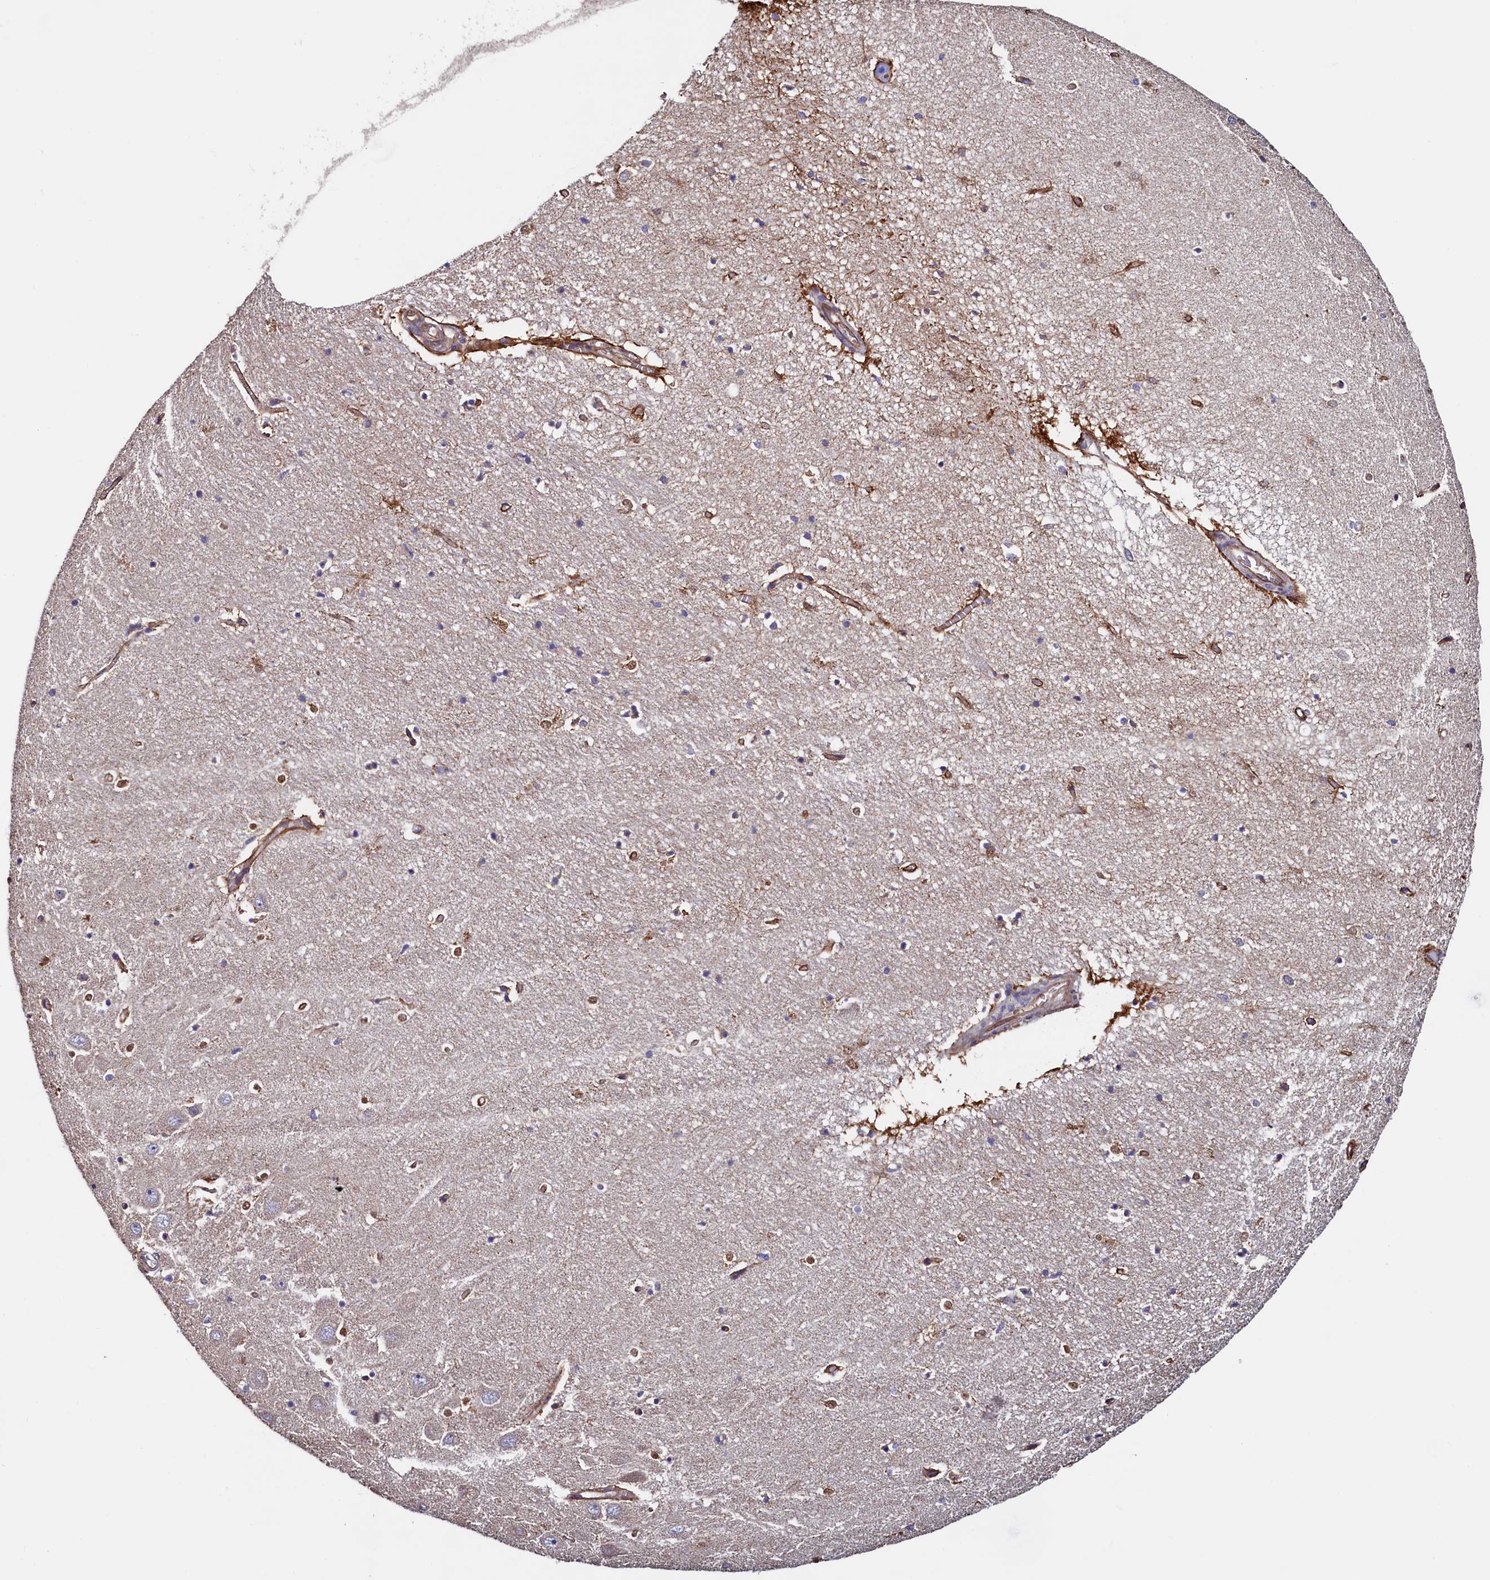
{"staining": {"intensity": "negative", "quantity": "none", "location": "none"}, "tissue": "hippocampus", "cell_type": "Glial cells", "image_type": "normal", "snomed": [{"axis": "morphology", "description": "Normal tissue, NOS"}, {"axis": "topography", "description": "Hippocampus"}], "caption": "Immunohistochemistry histopathology image of benign hippocampus stained for a protein (brown), which reveals no expression in glial cells.", "gene": "ATXN2L", "patient": {"sex": "female", "age": 64}}